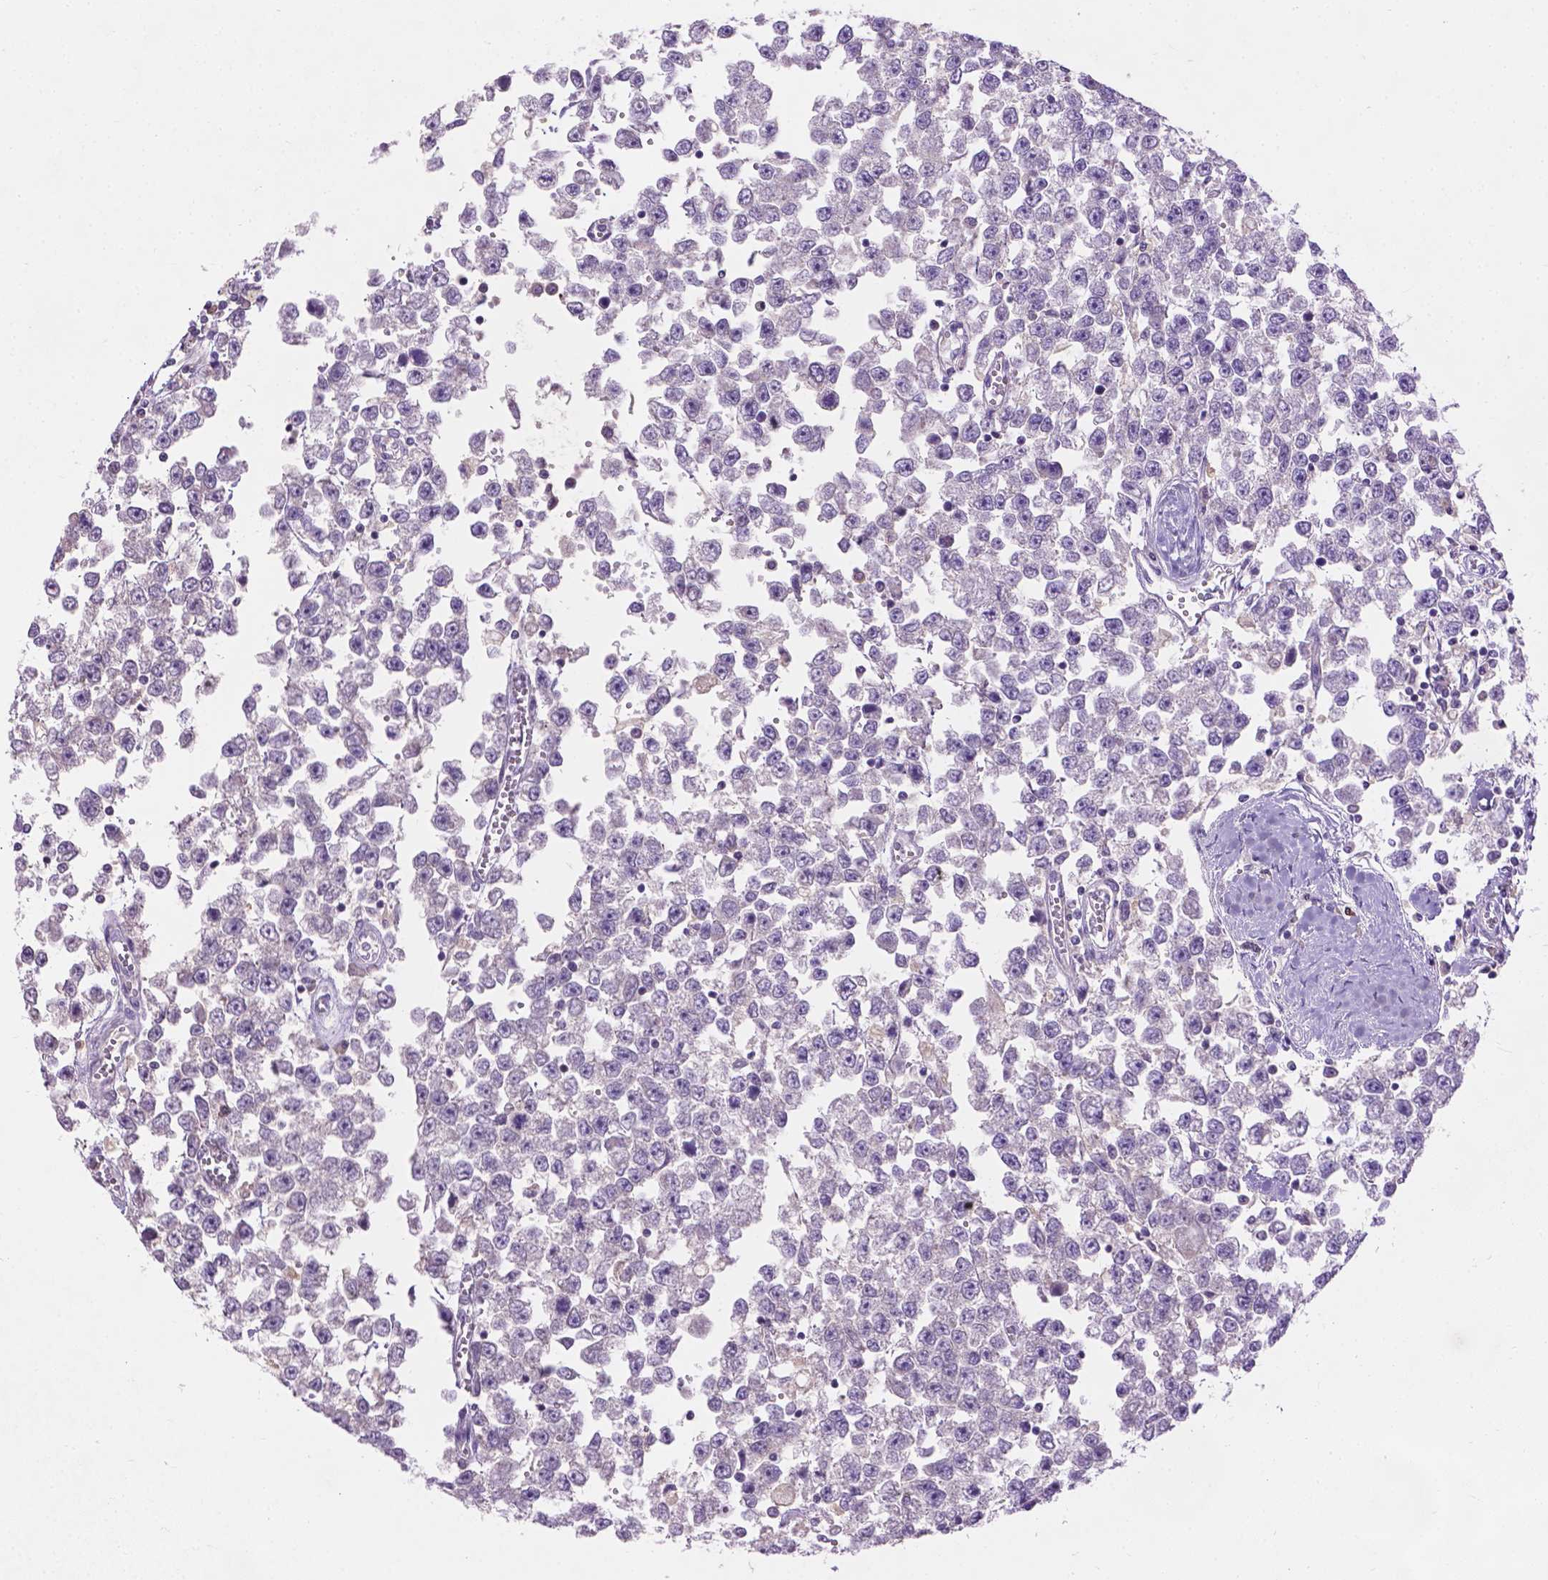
{"staining": {"intensity": "negative", "quantity": "none", "location": "none"}, "tissue": "testis cancer", "cell_type": "Tumor cells", "image_type": "cancer", "snomed": [{"axis": "morphology", "description": "Seminoma, NOS"}, {"axis": "topography", "description": "Testis"}], "caption": "IHC image of human seminoma (testis) stained for a protein (brown), which displays no staining in tumor cells.", "gene": "NOXO1", "patient": {"sex": "male", "age": 34}}